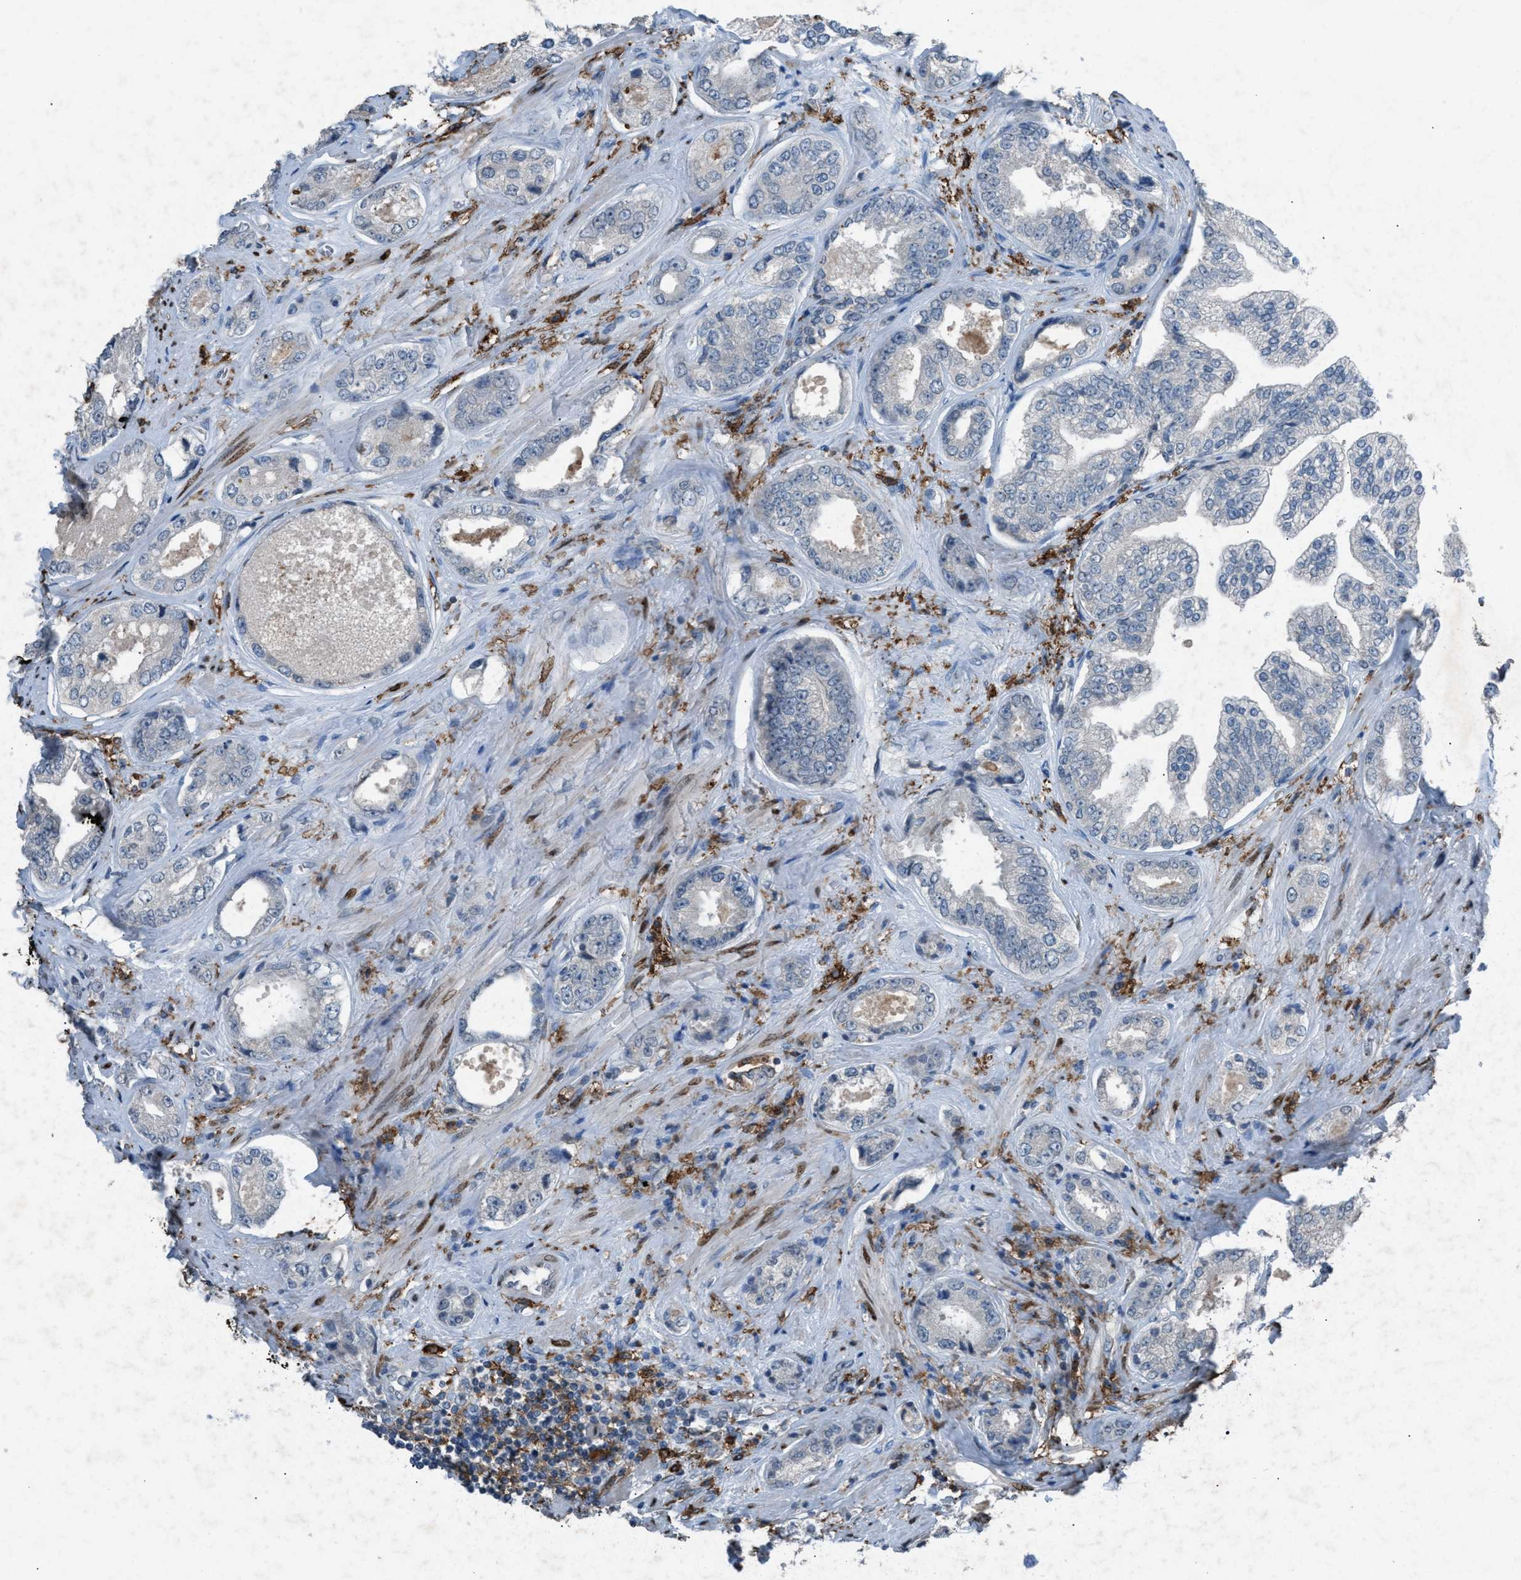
{"staining": {"intensity": "negative", "quantity": "none", "location": "none"}, "tissue": "prostate cancer", "cell_type": "Tumor cells", "image_type": "cancer", "snomed": [{"axis": "morphology", "description": "Adenocarcinoma, High grade"}, {"axis": "topography", "description": "Prostate"}], "caption": "Human prostate high-grade adenocarcinoma stained for a protein using IHC exhibits no positivity in tumor cells.", "gene": "FCER1G", "patient": {"sex": "male", "age": 61}}